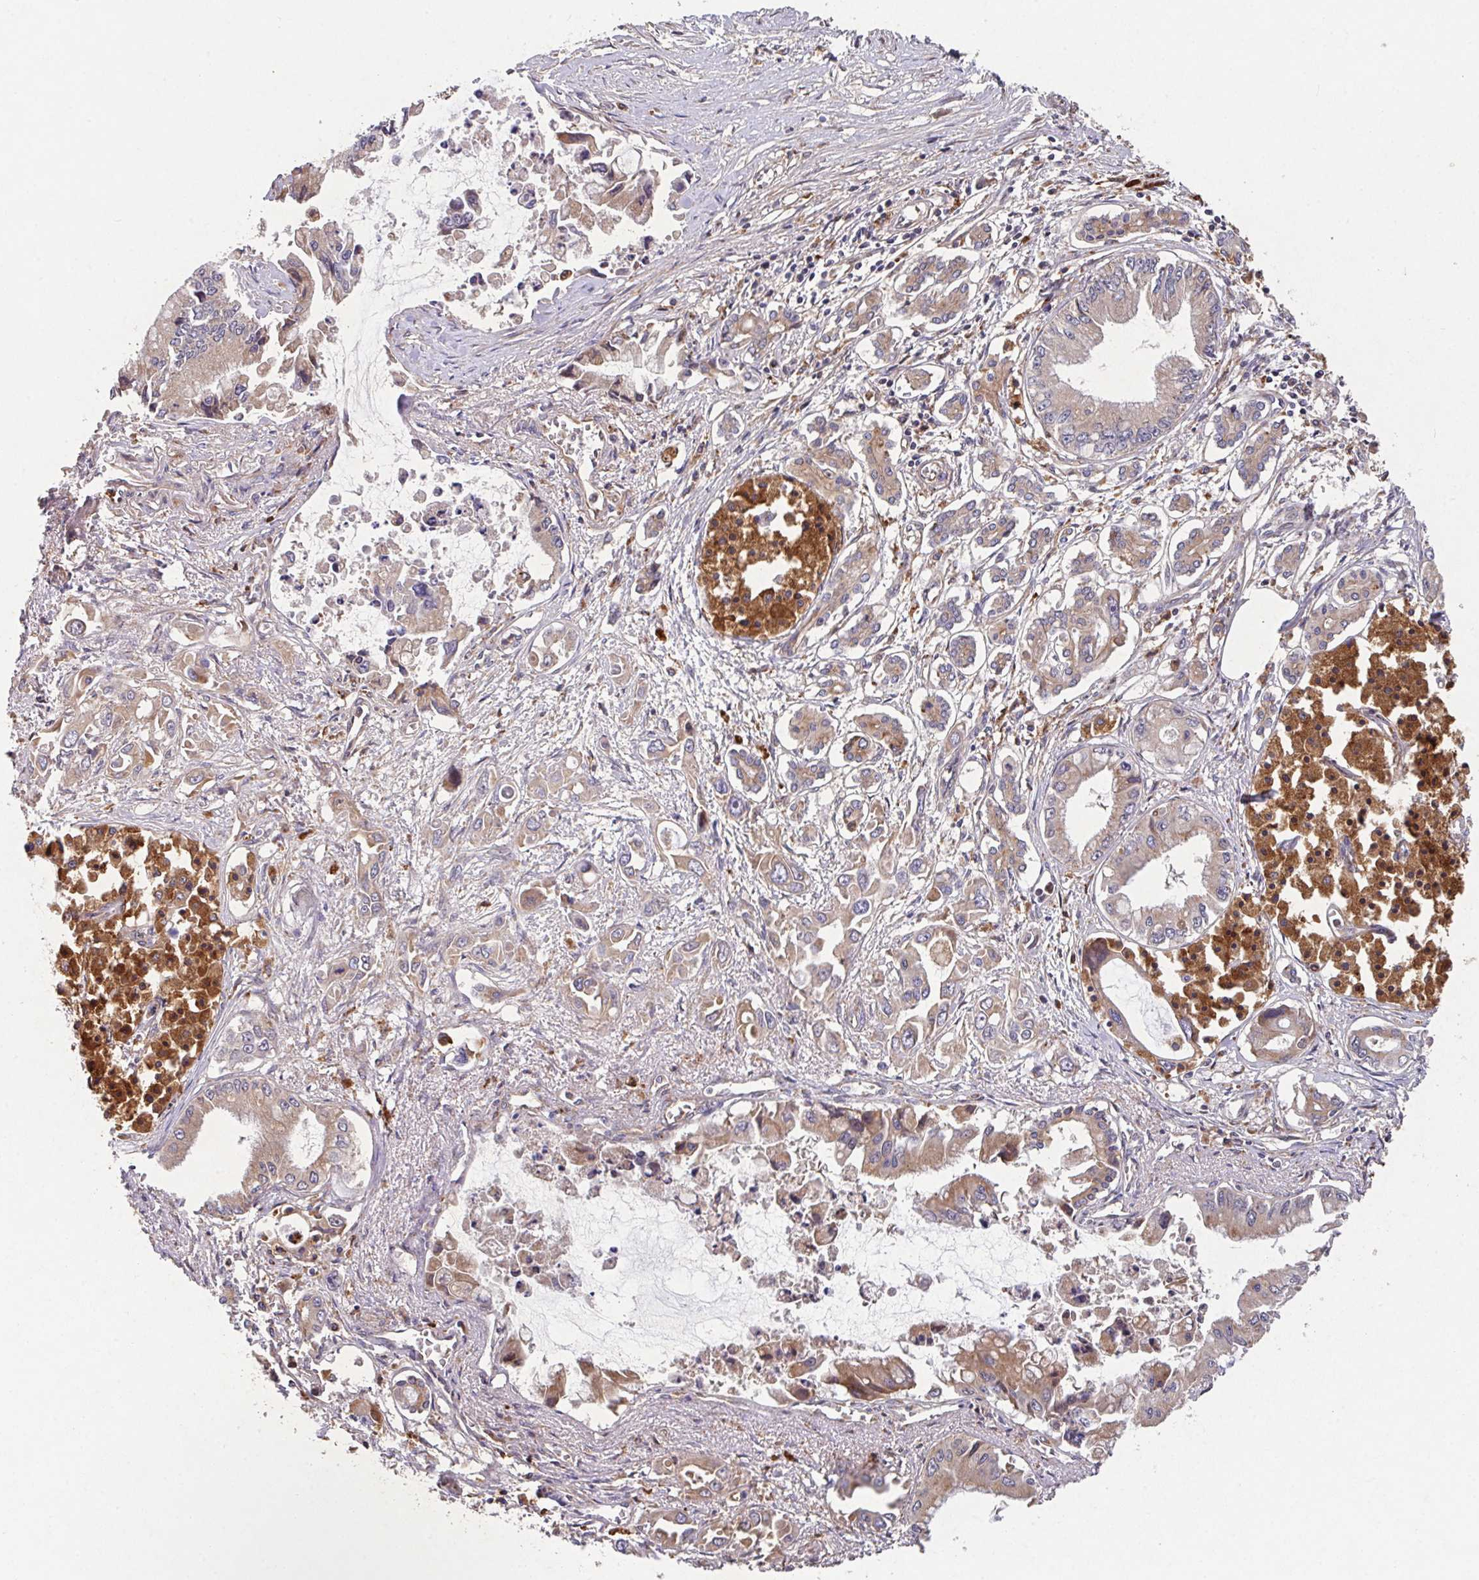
{"staining": {"intensity": "moderate", "quantity": "25%-75%", "location": "cytoplasmic/membranous"}, "tissue": "pancreatic cancer", "cell_type": "Tumor cells", "image_type": "cancer", "snomed": [{"axis": "morphology", "description": "Adenocarcinoma, NOS"}, {"axis": "topography", "description": "Pancreas"}], "caption": "A brown stain highlights moderate cytoplasmic/membranous expression of a protein in human adenocarcinoma (pancreatic) tumor cells.", "gene": "TRIM14", "patient": {"sex": "male", "age": 84}}